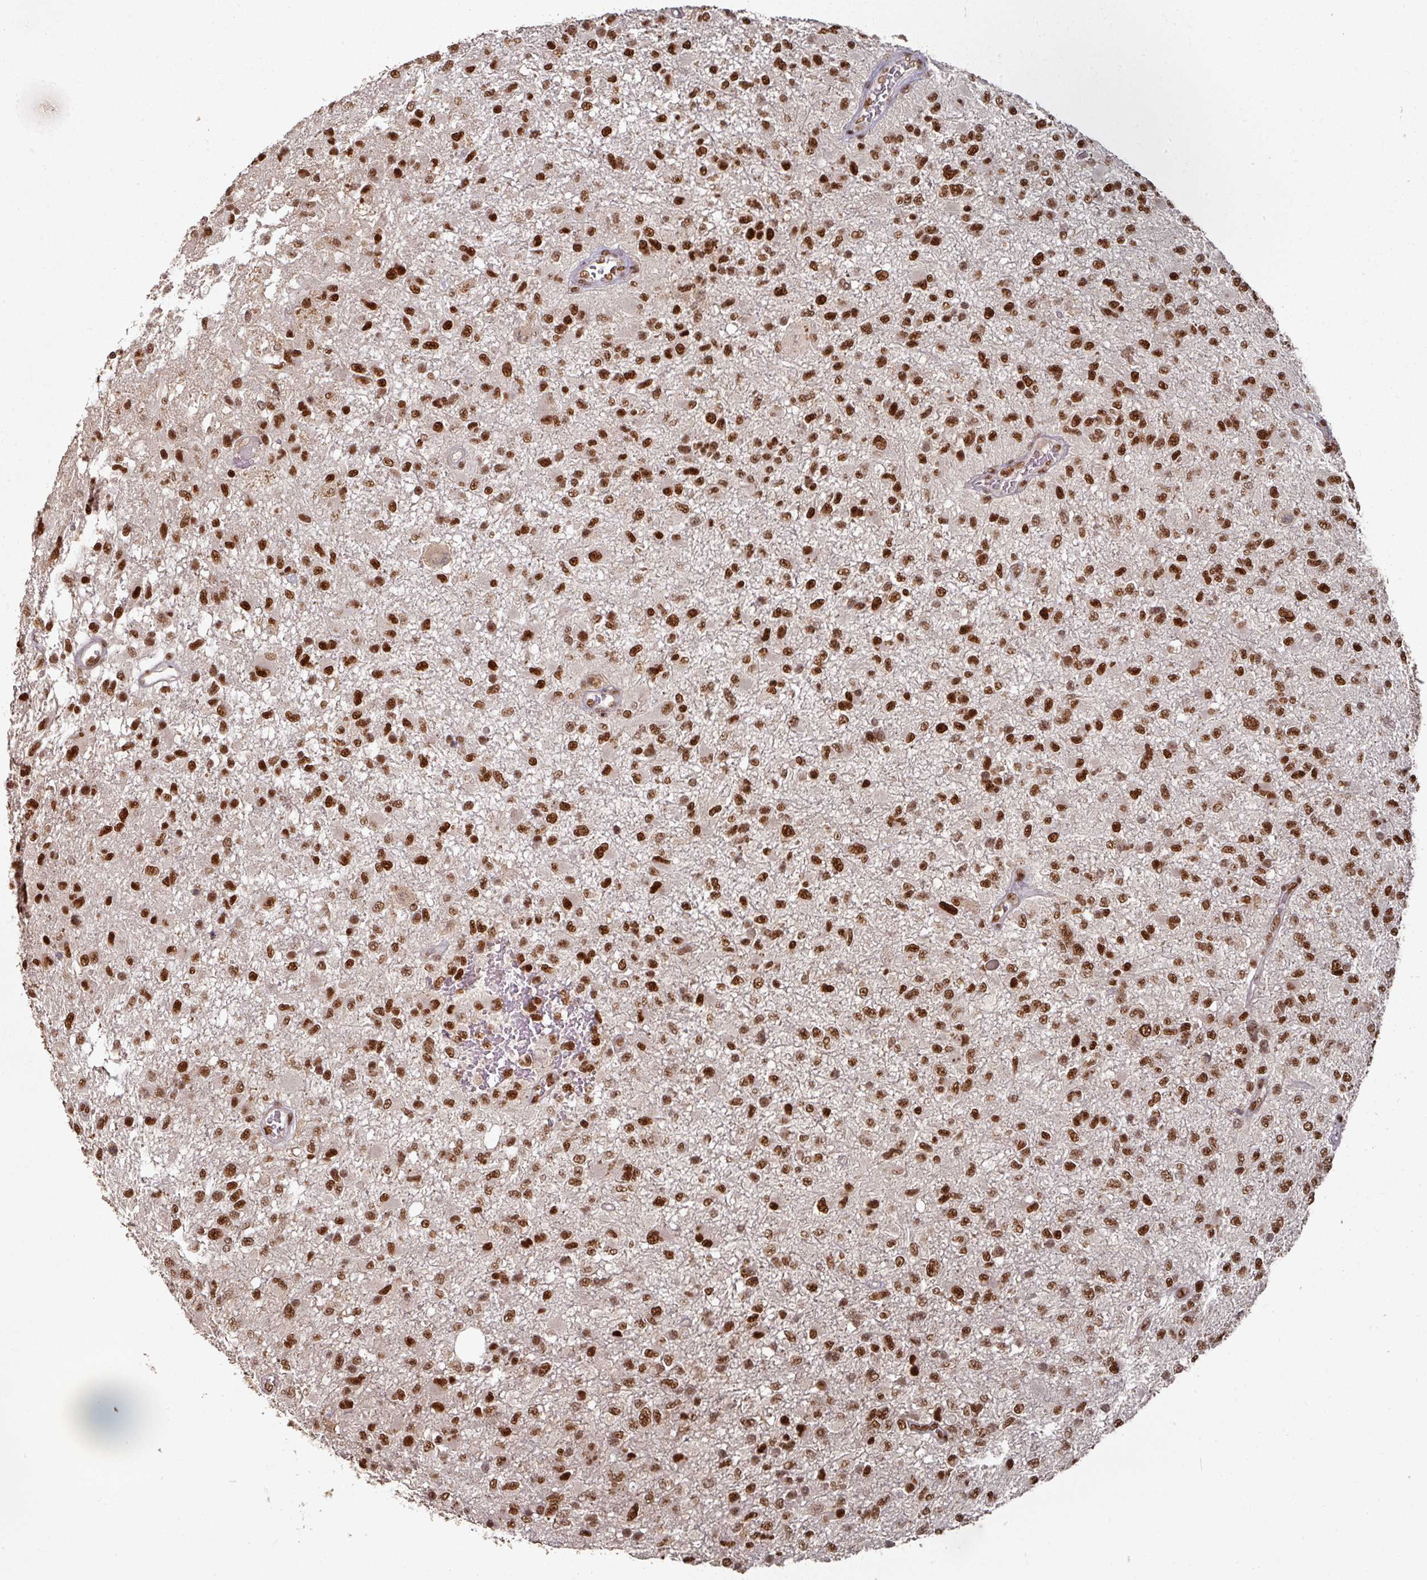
{"staining": {"intensity": "strong", "quantity": ">75%", "location": "nuclear"}, "tissue": "glioma", "cell_type": "Tumor cells", "image_type": "cancer", "snomed": [{"axis": "morphology", "description": "Glioma, malignant, High grade"}, {"axis": "topography", "description": "Brain"}], "caption": "Immunohistochemistry (IHC) photomicrograph of neoplastic tissue: glioma stained using IHC exhibits high levels of strong protein expression localized specifically in the nuclear of tumor cells, appearing as a nuclear brown color.", "gene": "MEPCE", "patient": {"sex": "female", "age": 74}}